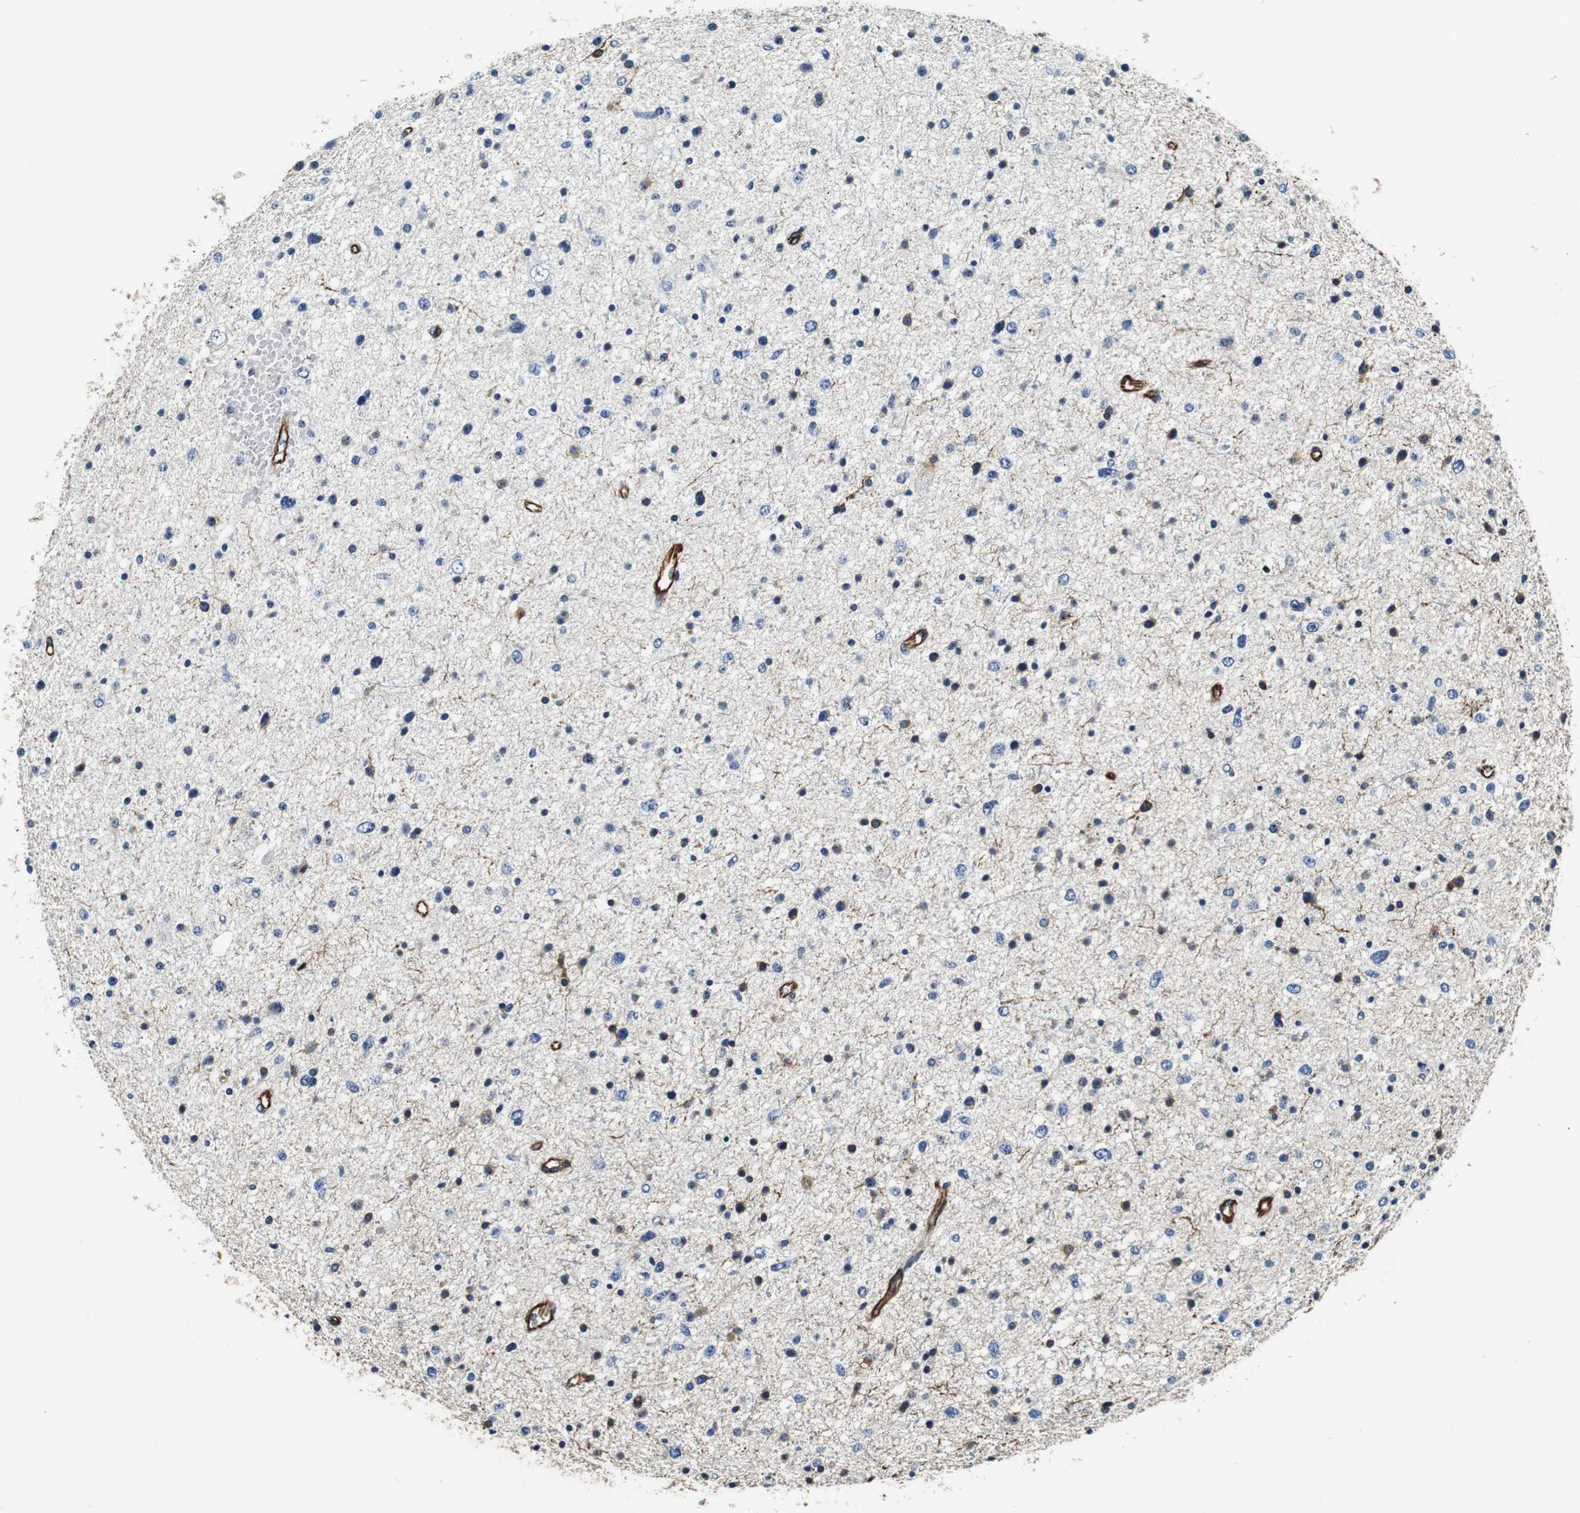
{"staining": {"intensity": "negative", "quantity": "none", "location": "none"}, "tissue": "glioma", "cell_type": "Tumor cells", "image_type": "cancer", "snomed": [{"axis": "morphology", "description": "Glioma, malignant, Low grade"}, {"axis": "topography", "description": "Brain"}], "caption": "Human glioma stained for a protein using immunohistochemistry (IHC) exhibits no positivity in tumor cells.", "gene": "GJE1", "patient": {"sex": "female", "age": 37}}